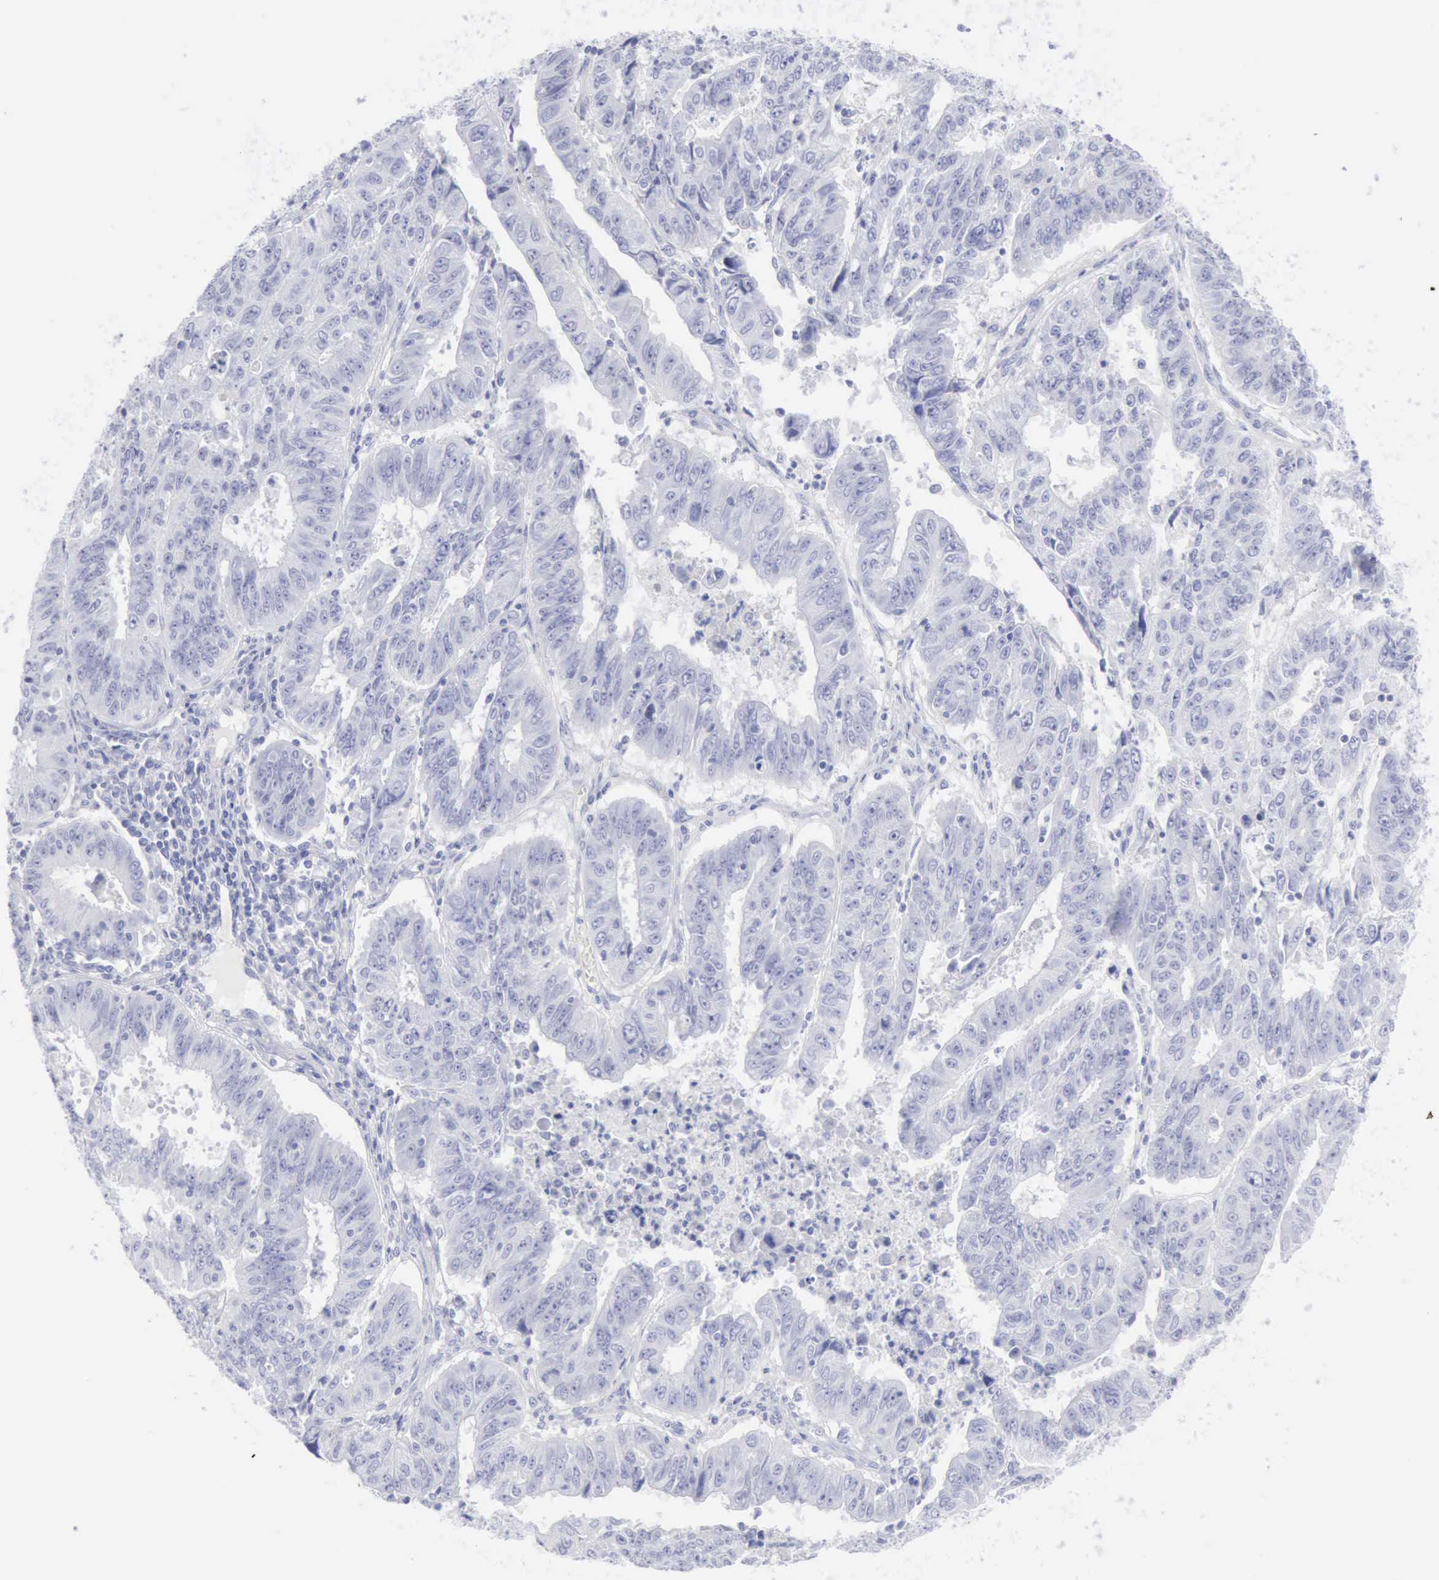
{"staining": {"intensity": "negative", "quantity": "none", "location": "none"}, "tissue": "endometrial cancer", "cell_type": "Tumor cells", "image_type": "cancer", "snomed": [{"axis": "morphology", "description": "Adenocarcinoma, NOS"}, {"axis": "topography", "description": "Endometrium"}], "caption": "Adenocarcinoma (endometrial) was stained to show a protein in brown. There is no significant staining in tumor cells. (DAB immunohistochemistry (IHC) with hematoxylin counter stain).", "gene": "KRT10", "patient": {"sex": "female", "age": 42}}